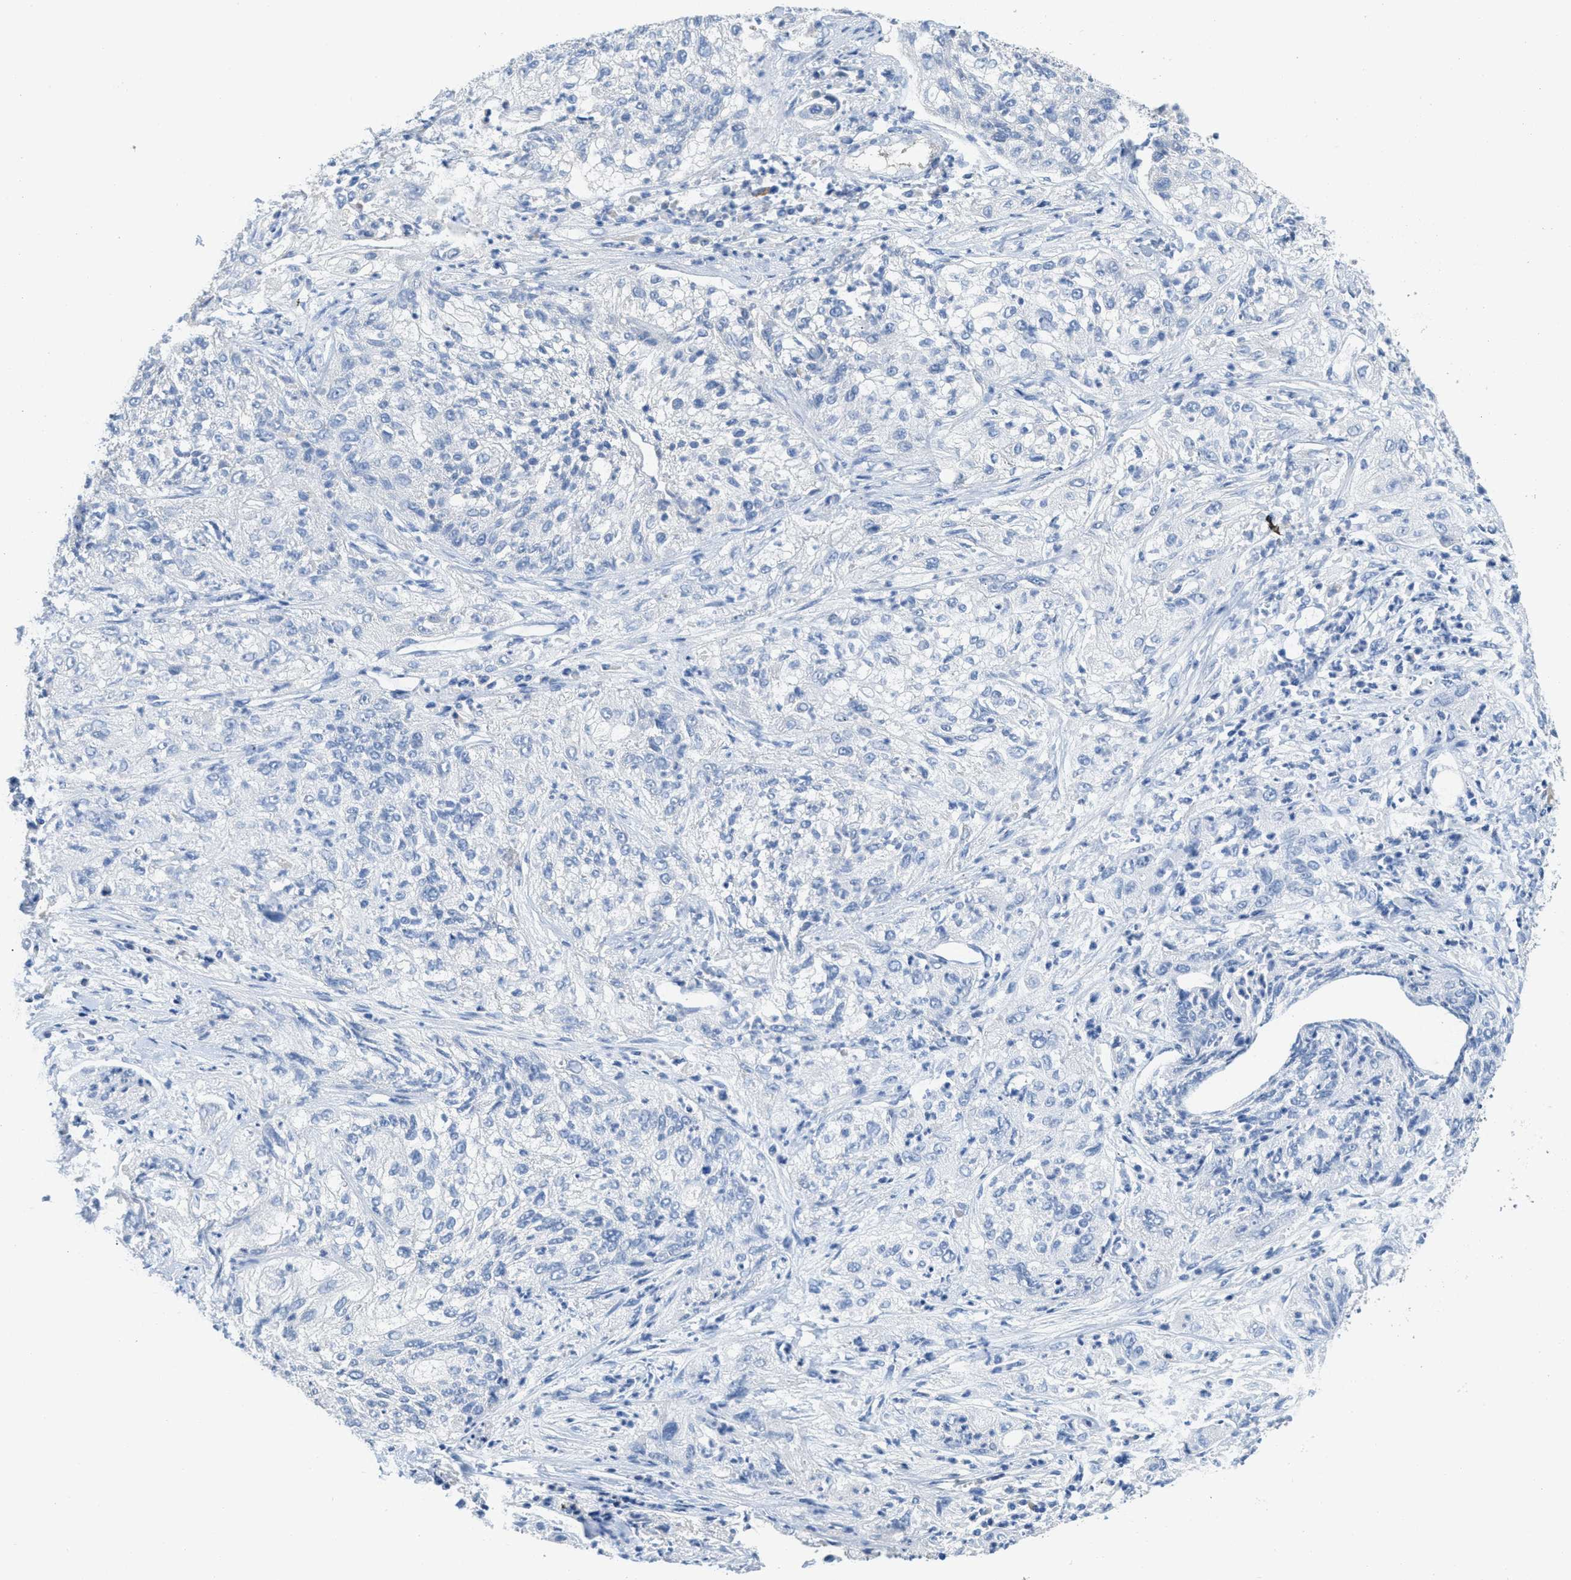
{"staining": {"intensity": "negative", "quantity": "none", "location": "none"}, "tissue": "lung cancer", "cell_type": "Tumor cells", "image_type": "cancer", "snomed": [{"axis": "morphology", "description": "Inflammation, NOS"}, {"axis": "morphology", "description": "Squamous cell carcinoma, NOS"}, {"axis": "topography", "description": "Lymph node"}, {"axis": "topography", "description": "Soft tissue"}, {"axis": "topography", "description": "Lung"}], "caption": "Immunohistochemistry (IHC) image of human squamous cell carcinoma (lung) stained for a protein (brown), which shows no staining in tumor cells.", "gene": "HSF2", "patient": {"sex": "male", "age": 66}}